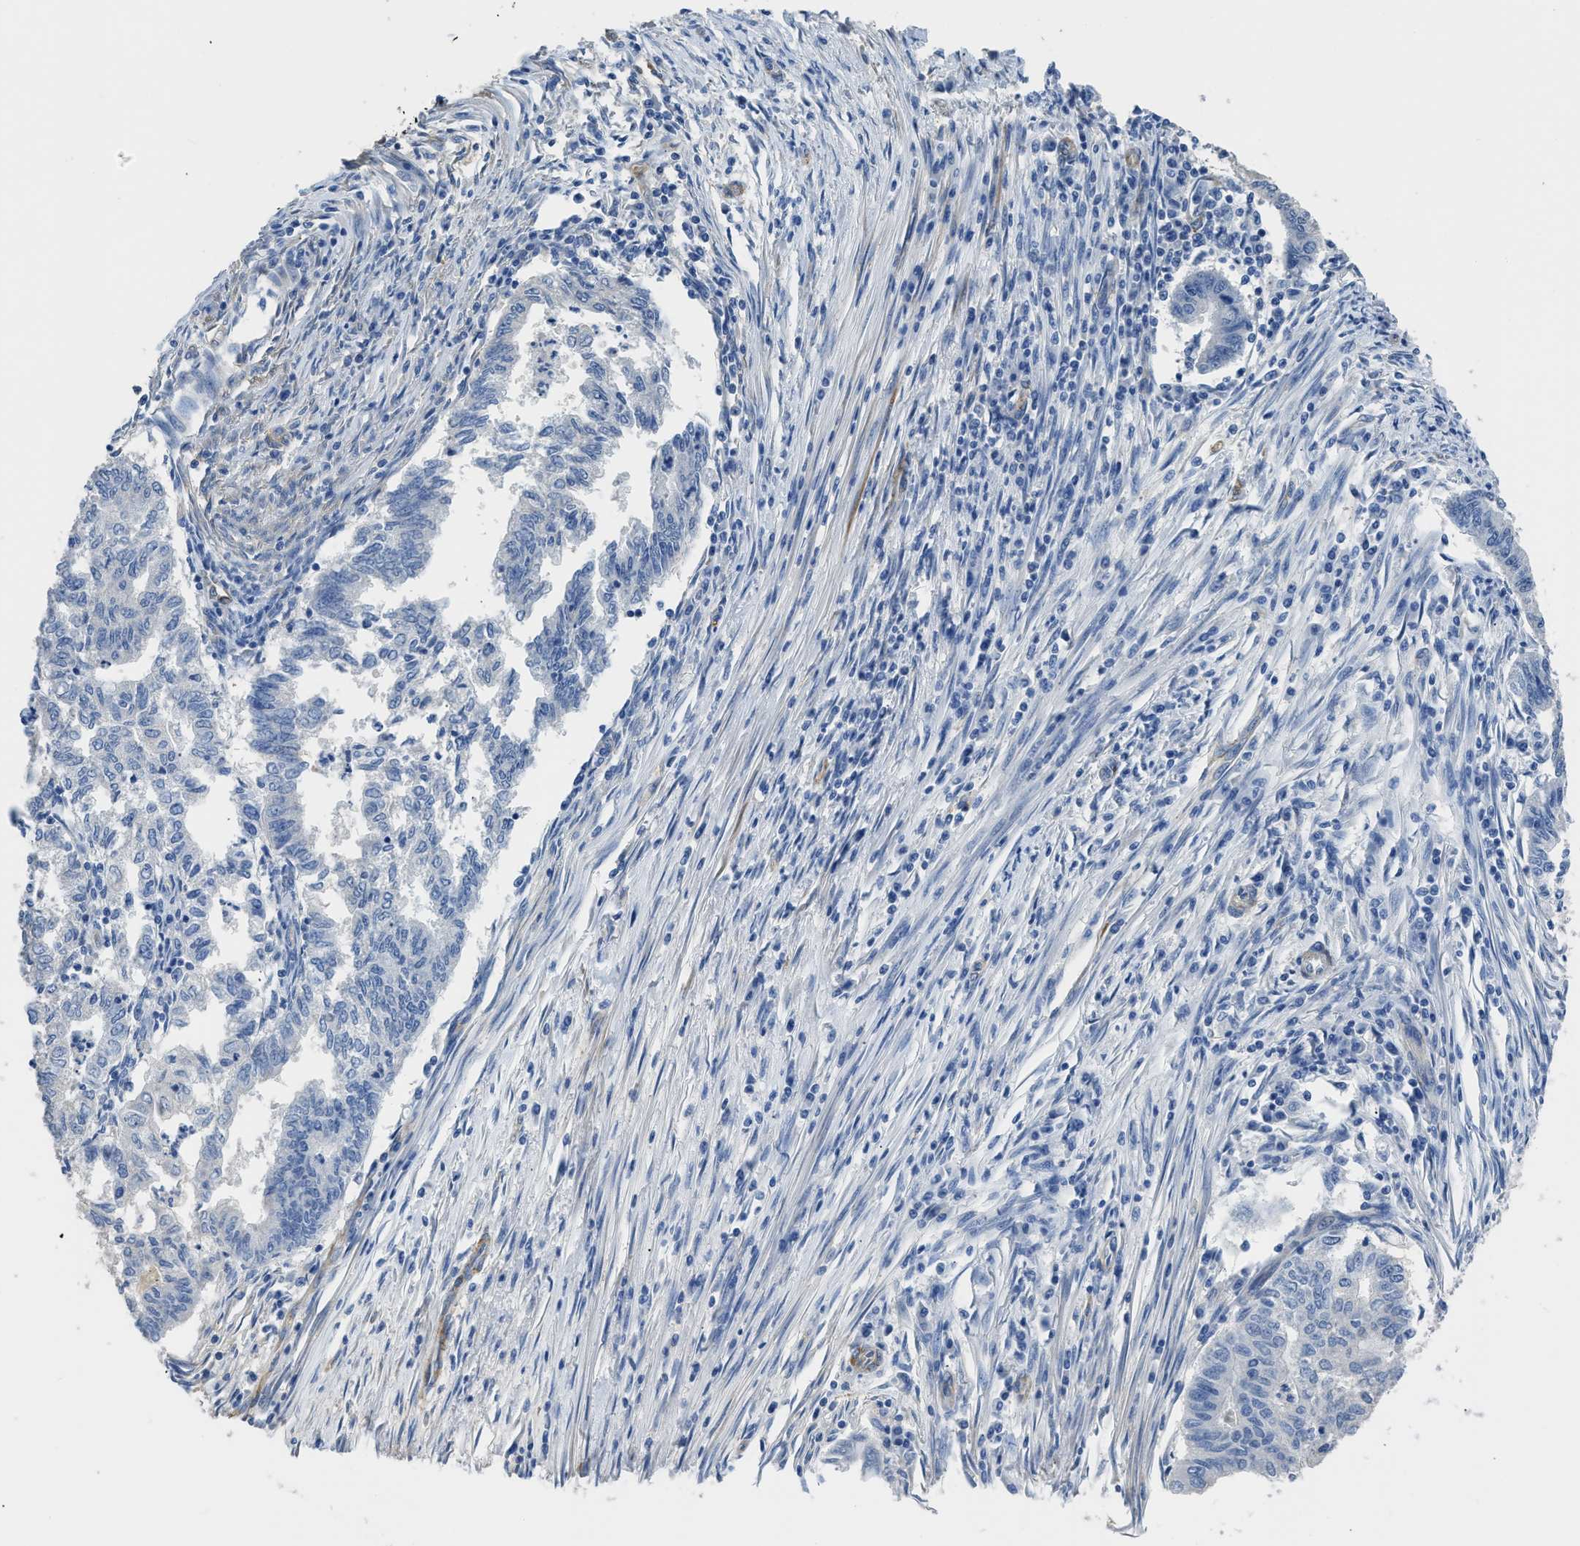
{"staining": {"intensity": "negative", "quantity": "none", "location": "none"}, "tissue": "endometrial cancer", "cell_type": "Tumor cells", "image_type": "cancer", "snomed": [{"axis": "morphology", "description": "Polyp, NOS"}, {"axis": "morphology", "description": "Adenocarcinoma, NOS"}, {"axis": "morphology", "description": "Adenoma, NOS"}, {"axis": "topography", "description": "Endometrium"}], "caption": "Protein analysis of endometrial polyp demonstrates no significant staining in tumor cells.", "gene": "ZSWIM5", "patient": {"sex": "female", "age": 79}}